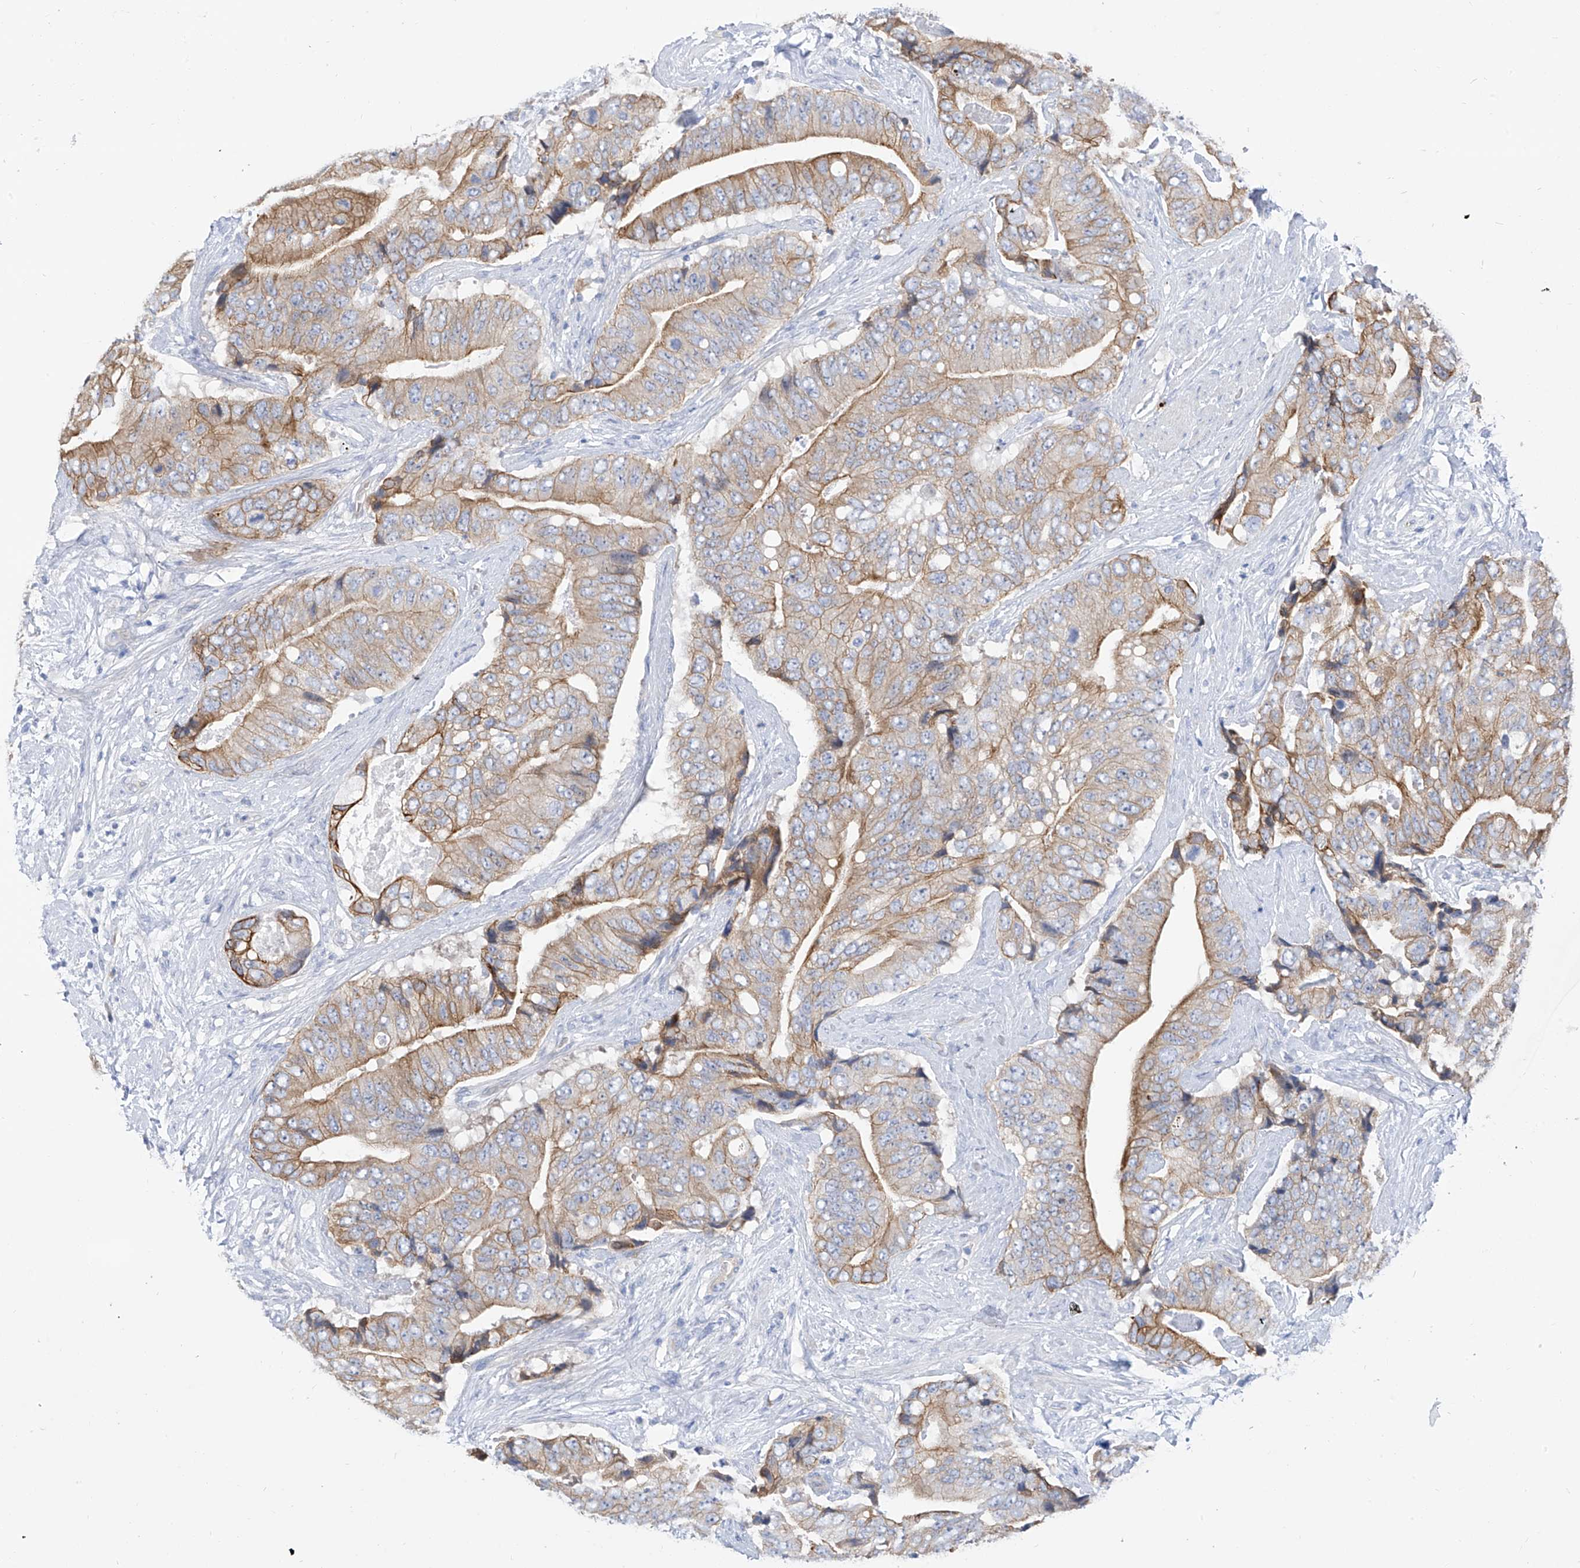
{"staining": {"intensity": "moderate", "quantity": "25%-75%", "location": "cytoplasmic/membranous"}, "tissue": "prostate cancer", "cell_type": "Tumor cells", "image_type": "cancer", "snomed": [{"axis": "morphology", "description": "Adenocarcinoma, High grade"}, {"axis": "topography", "description": "Prostate"}], "caption": "Moderate cytoplasmic/membranous protein positivity is identified in about 25%-75% of tumor cells in prostate adenocarcinoma (high-grade). The protein of interest is stained brown, and the nuclei are stained in blue (DAB (3,3'-diaminobenzidine) IHC with brightfield microscopy, high magnification).", "gene": "PIK3C2B", "patient": {"sex": "male", "age": 70}}